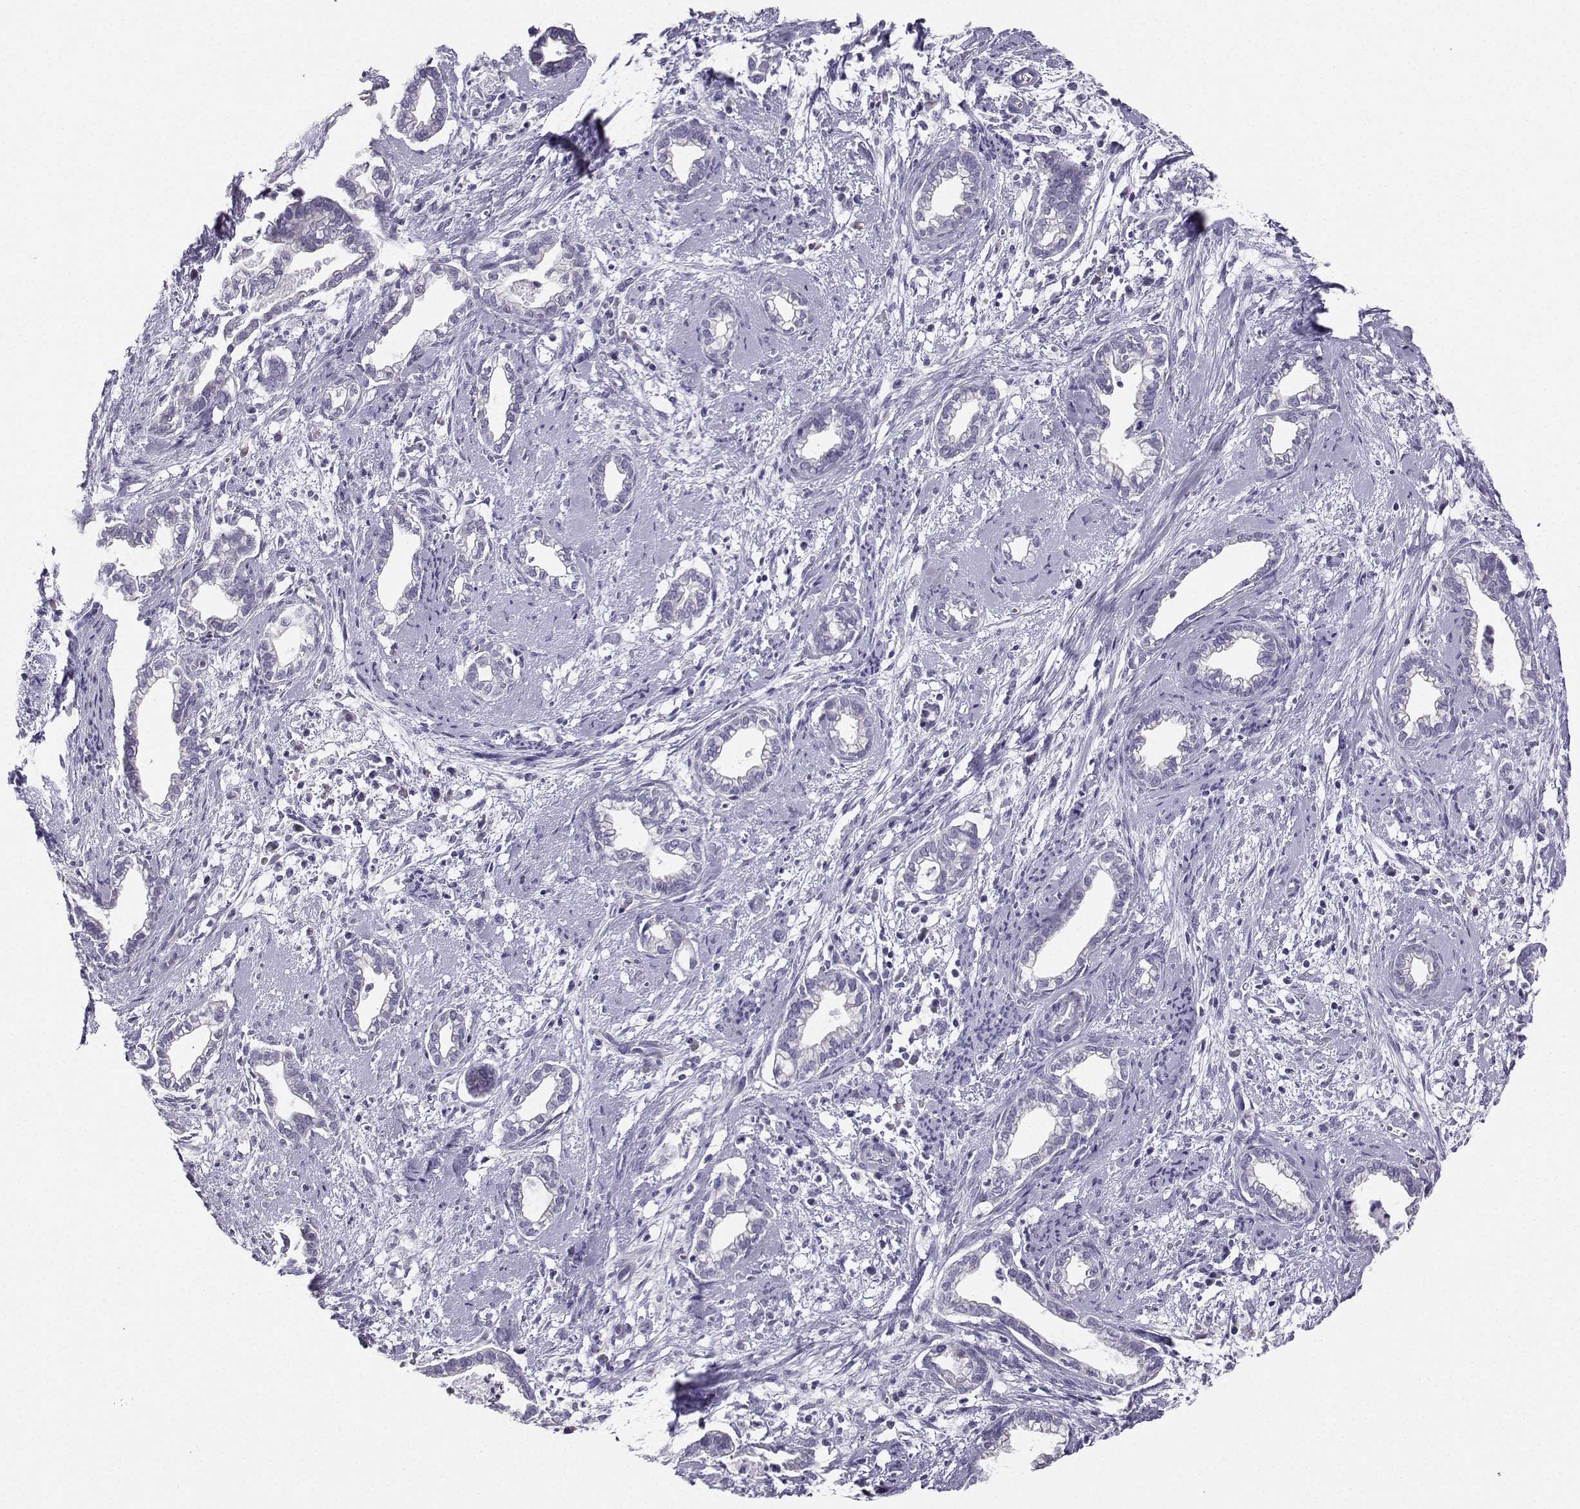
{"staining": {"intensity": "negative", "quantity": "none", "location": "none"}, "tissue": "cervical cancer", "cell_type": "Tumor cells", "image_type": "cancer", "snomed": [{"axis": "morphology", "description": "Adenocarcinoma, NOS"}, {"axis": "topography", "description": "Cervix"}], "caption": "Tumor cells show no significant positivity in cervical cancer. (DAB (3,3'-diaminobenzidine) immunohistochemistry (IHC) with hematoxylin counter stain).", "gene": "AVP", "patient": {"sex": "female", "age": 62}}